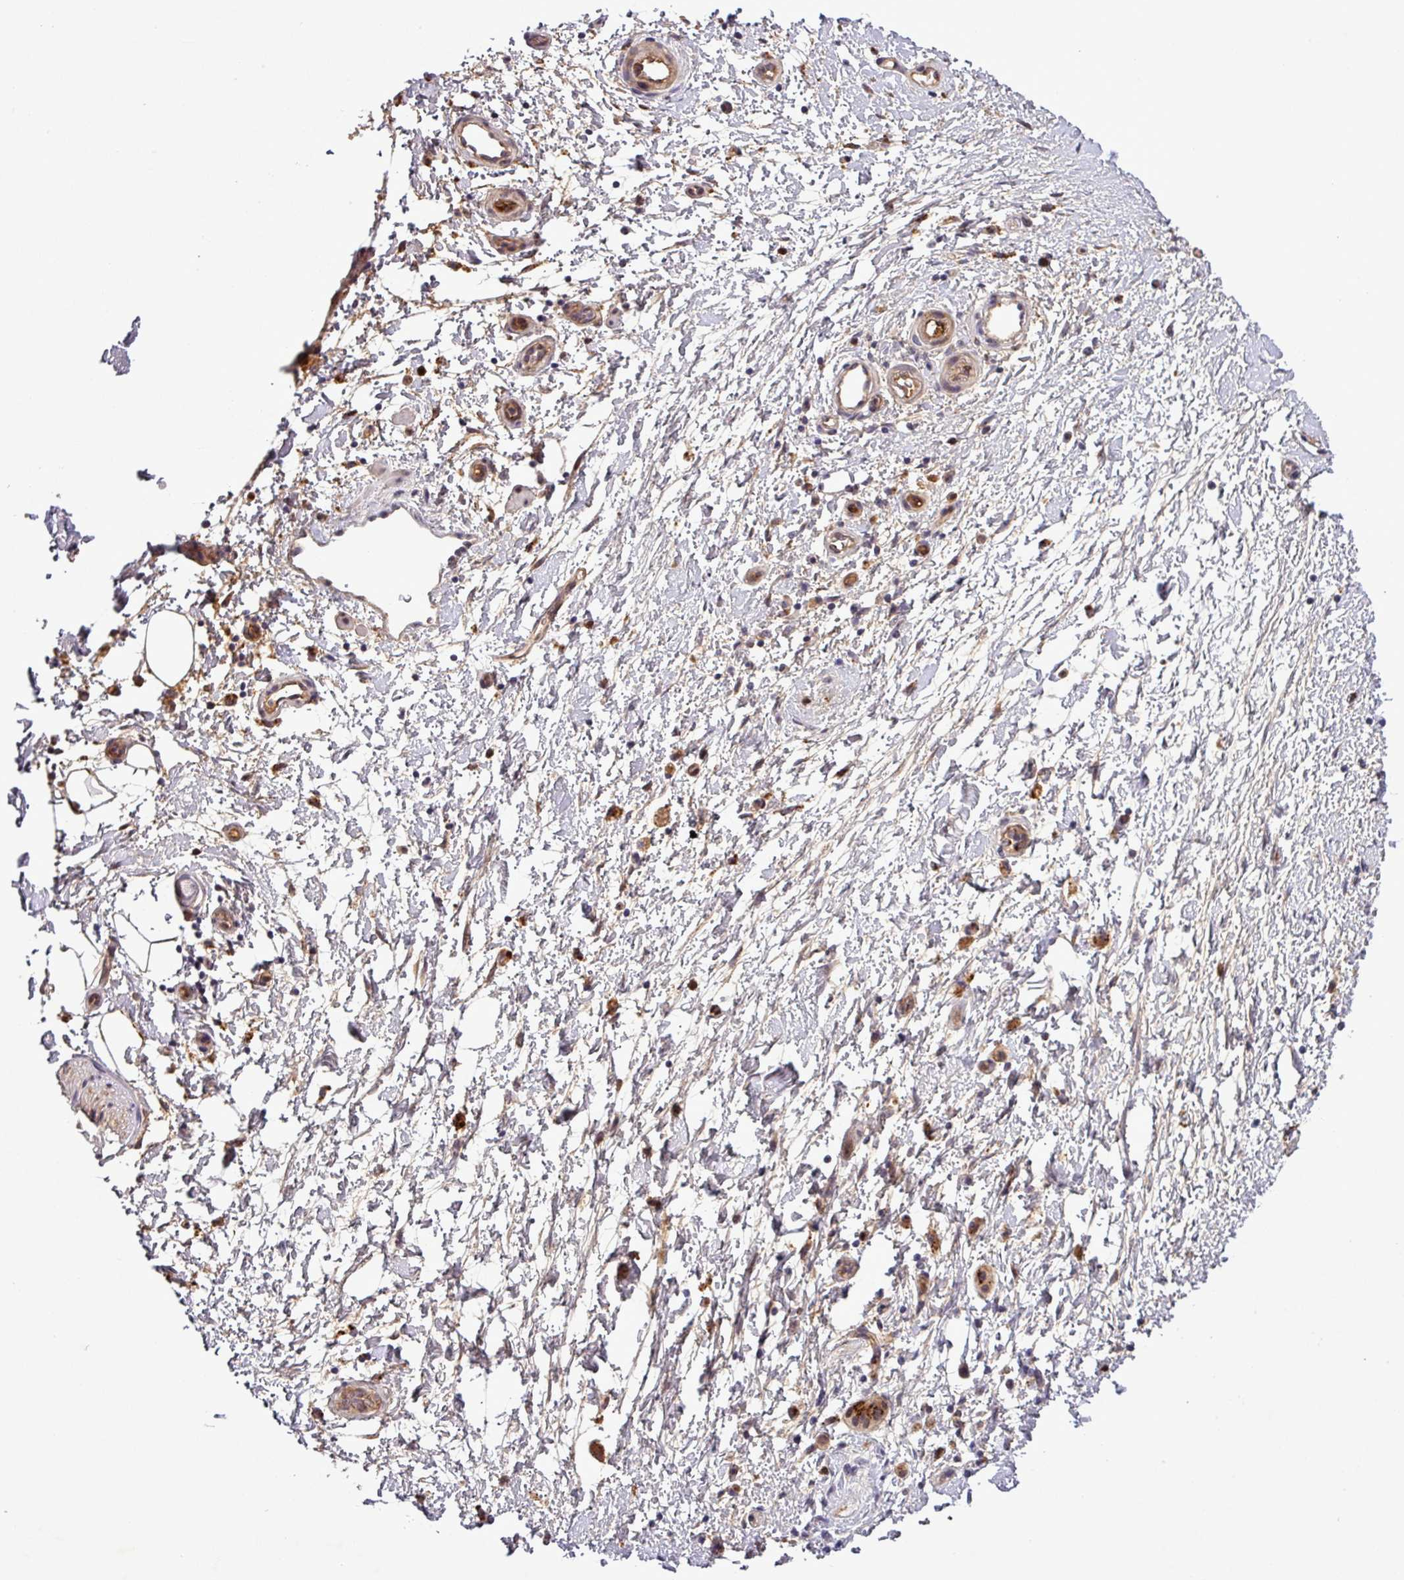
{"staining": {"intensity": "weak", "quantity": "<25%", "location": "cytoplasmic/membranous"}, "tissue": "adipose tissue", "cell_type": "Adipocytes", "image_type": "normal", "snomed": [{"axis": "morphology", "description": "Normal tissue, NOS"}, {"axis": "morphology", "description": "Adenocarcinoma, NOS"}, {"axis": "topography", "description": "Pancreas"}, {"axis": "topography", "description": "Peripheral nerve tissue"}], "caption": "The photomicrograph reveals no staining of adipocytes in unremarkable adipose tissue.", "gene": "PCDH1", "patient": {"sex": "female", "age": 77}}